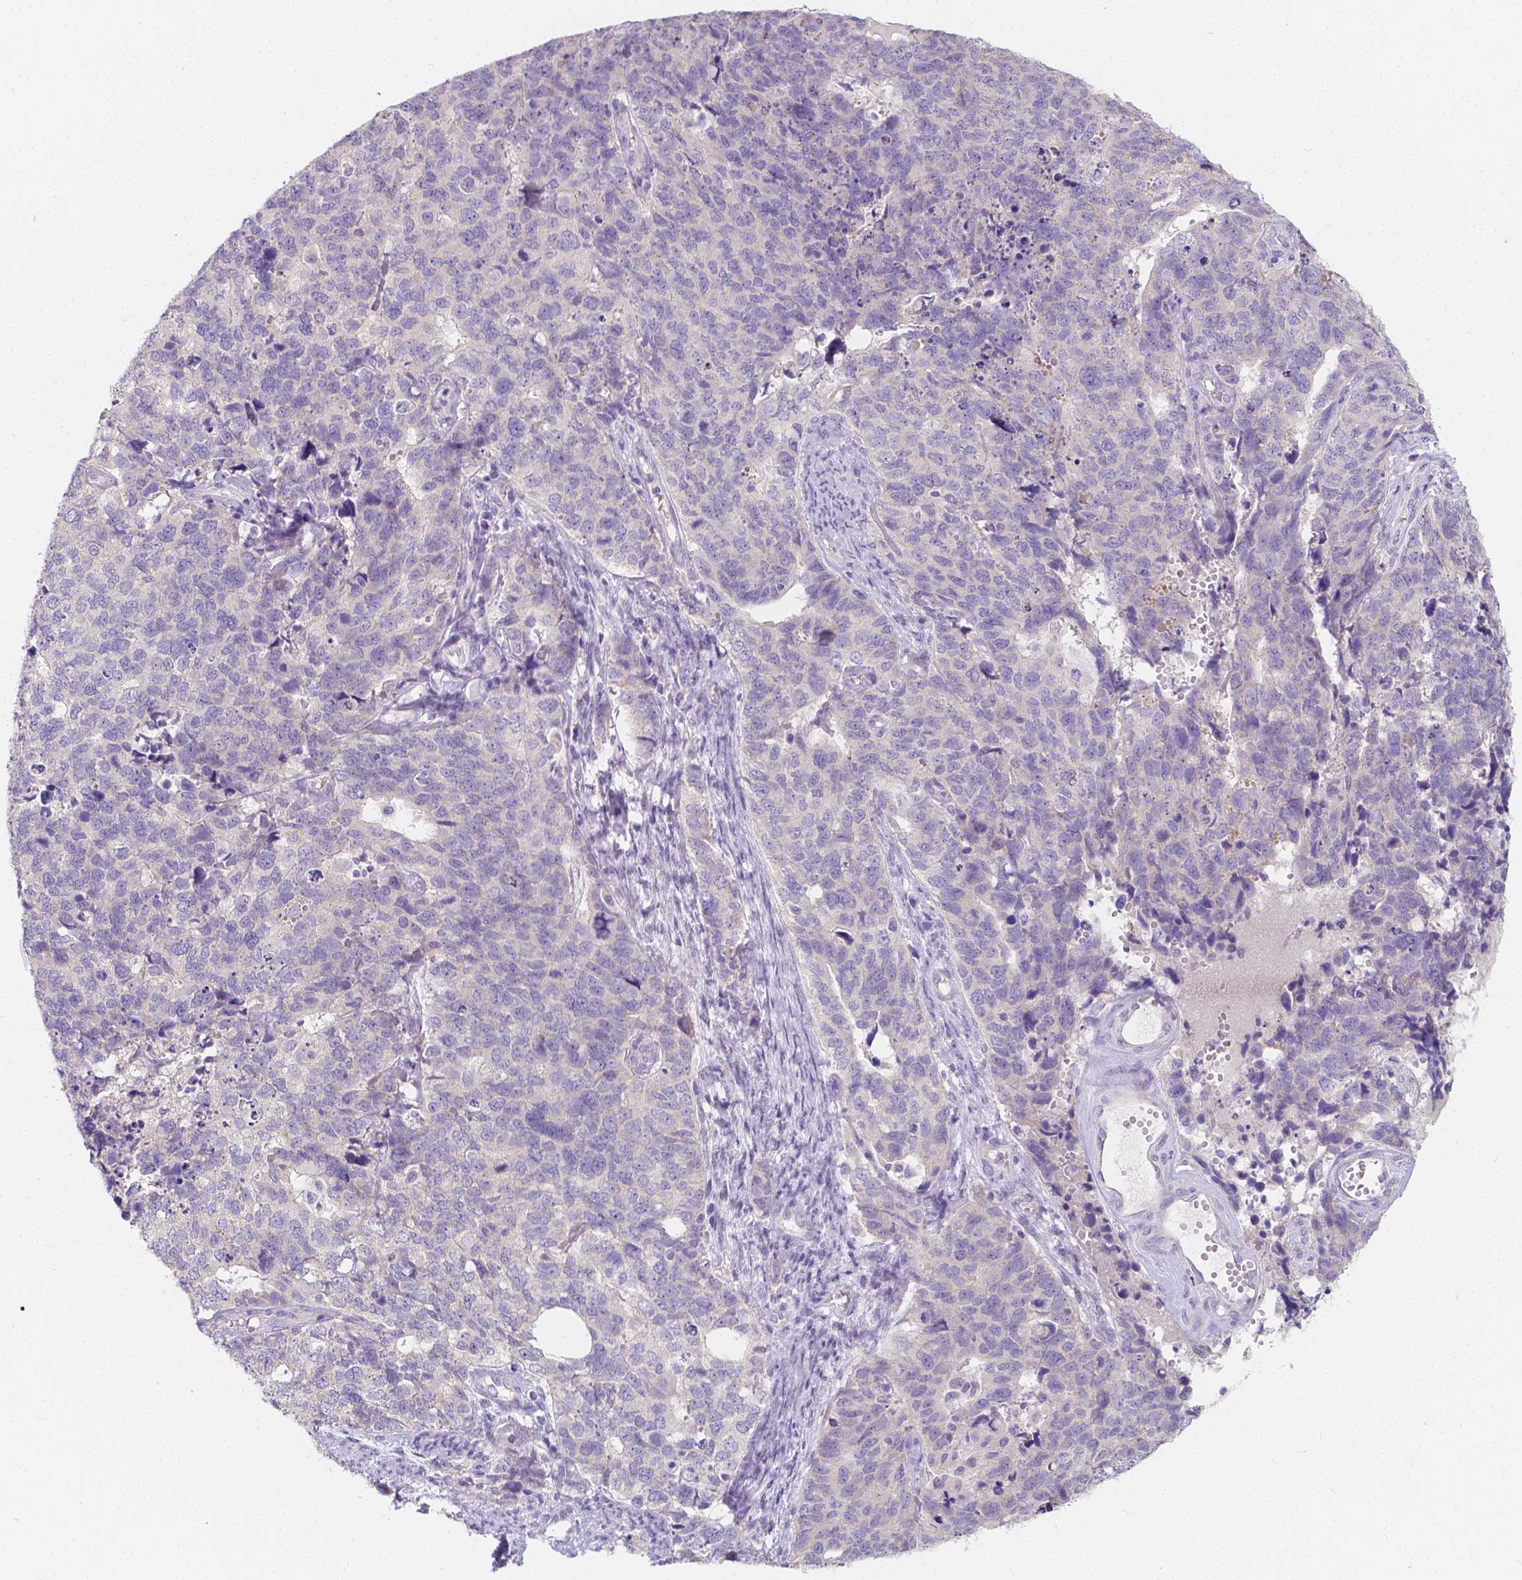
{"staining": {"intensity": "negative", "quantity": "none", "location": "none"}, "tissue": "cervical cancer", "cell_type": "Tumor cells", "image_type": "cancer", "snomed": [{"axis": "morphology", "description": "Squamous cell carcinoma, NOS"}, {"axis": "topography", "description": "Cervix"}], "caption": "Tumor cells show no significant protein expression in cervical cancer.", "gene": "RNF186", "patient": {"sex": "female", "age": 63}}